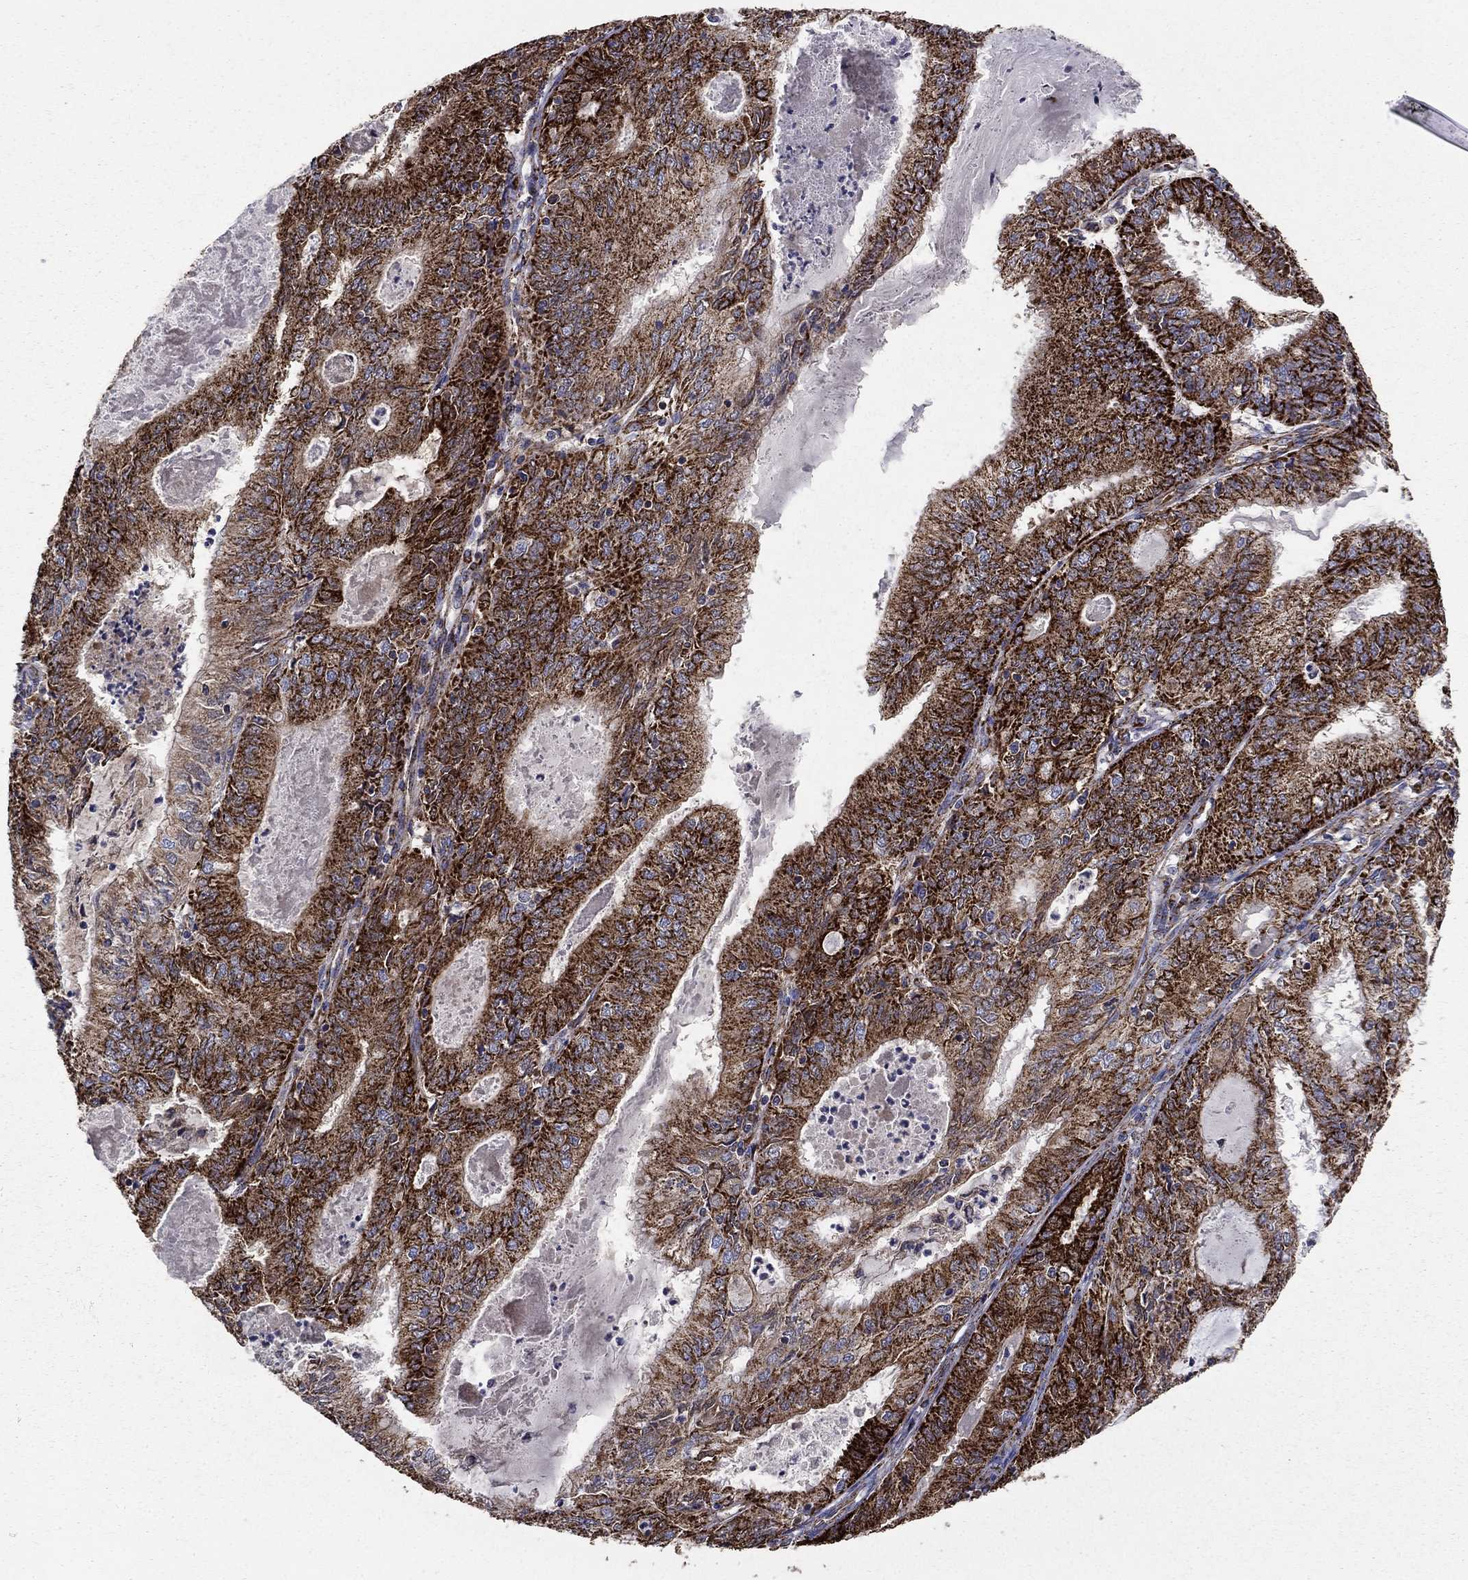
{"staining": {"intensity": "strong", "quantity": ">75%", "location": "cytoplasmic/membranous"}, "tissue": "endometrial cancer", "cell_type": "Tumor cells", "image_type": "cancer", "snomed": [{"axis": "morphology", "description": "Adenocarcinoma, NOS"}, {"axis": "topography", "description": "Endometrium"}], "caption": "Immunohistochemistry (DAB (3,3'-diaminobenzidine)) staining of adenocarcinoma (endometrial) reveals strong cytoplasmic/membranous protein expression in about >75% of tumor cells.", "gene": "GCSH", "patient": {"sex": "female", "age": 57}}